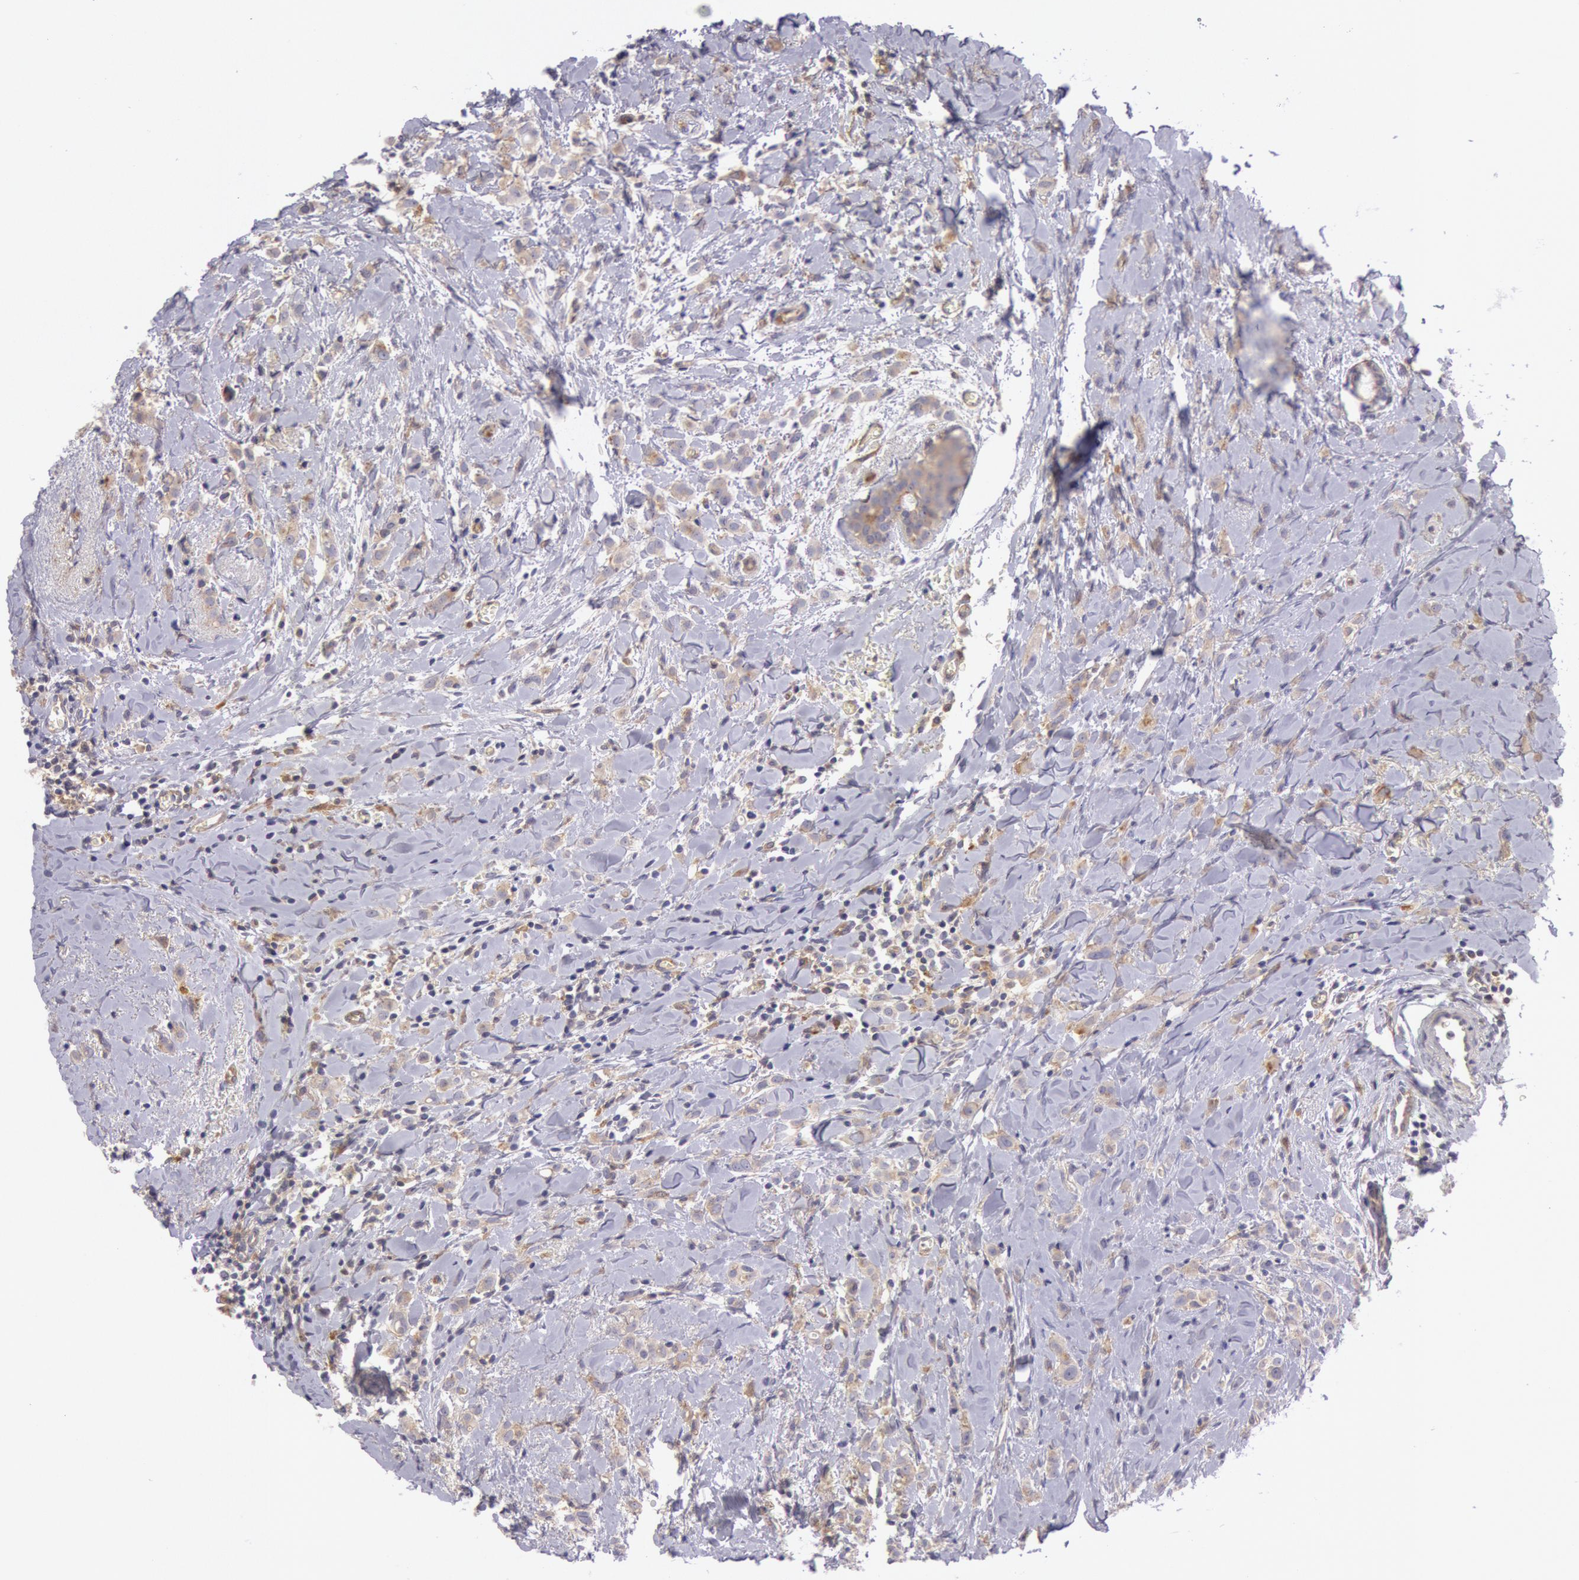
{"staining": {"intensity": "weak", "quantity": ">75%", "location": "cytoplasmic/membranous"}, "tissue": "breast cancer", "cell_type": "Tumor cells", "image_type": "cancer", "snomed": [{"axis": "morphology", "description": "Lobular carcinoma"}, {"axis": "topography", "description": "Breast"}], "caption": "A high-resolution micrograph shows immunohistochemistry staining of lobular carcinoma (breast), which displays weak cytoplasmic/membranous staining in about >75% of tumor cells.", "gene": "MYO5A", "patient": {"sex": "female", "age": 57}}